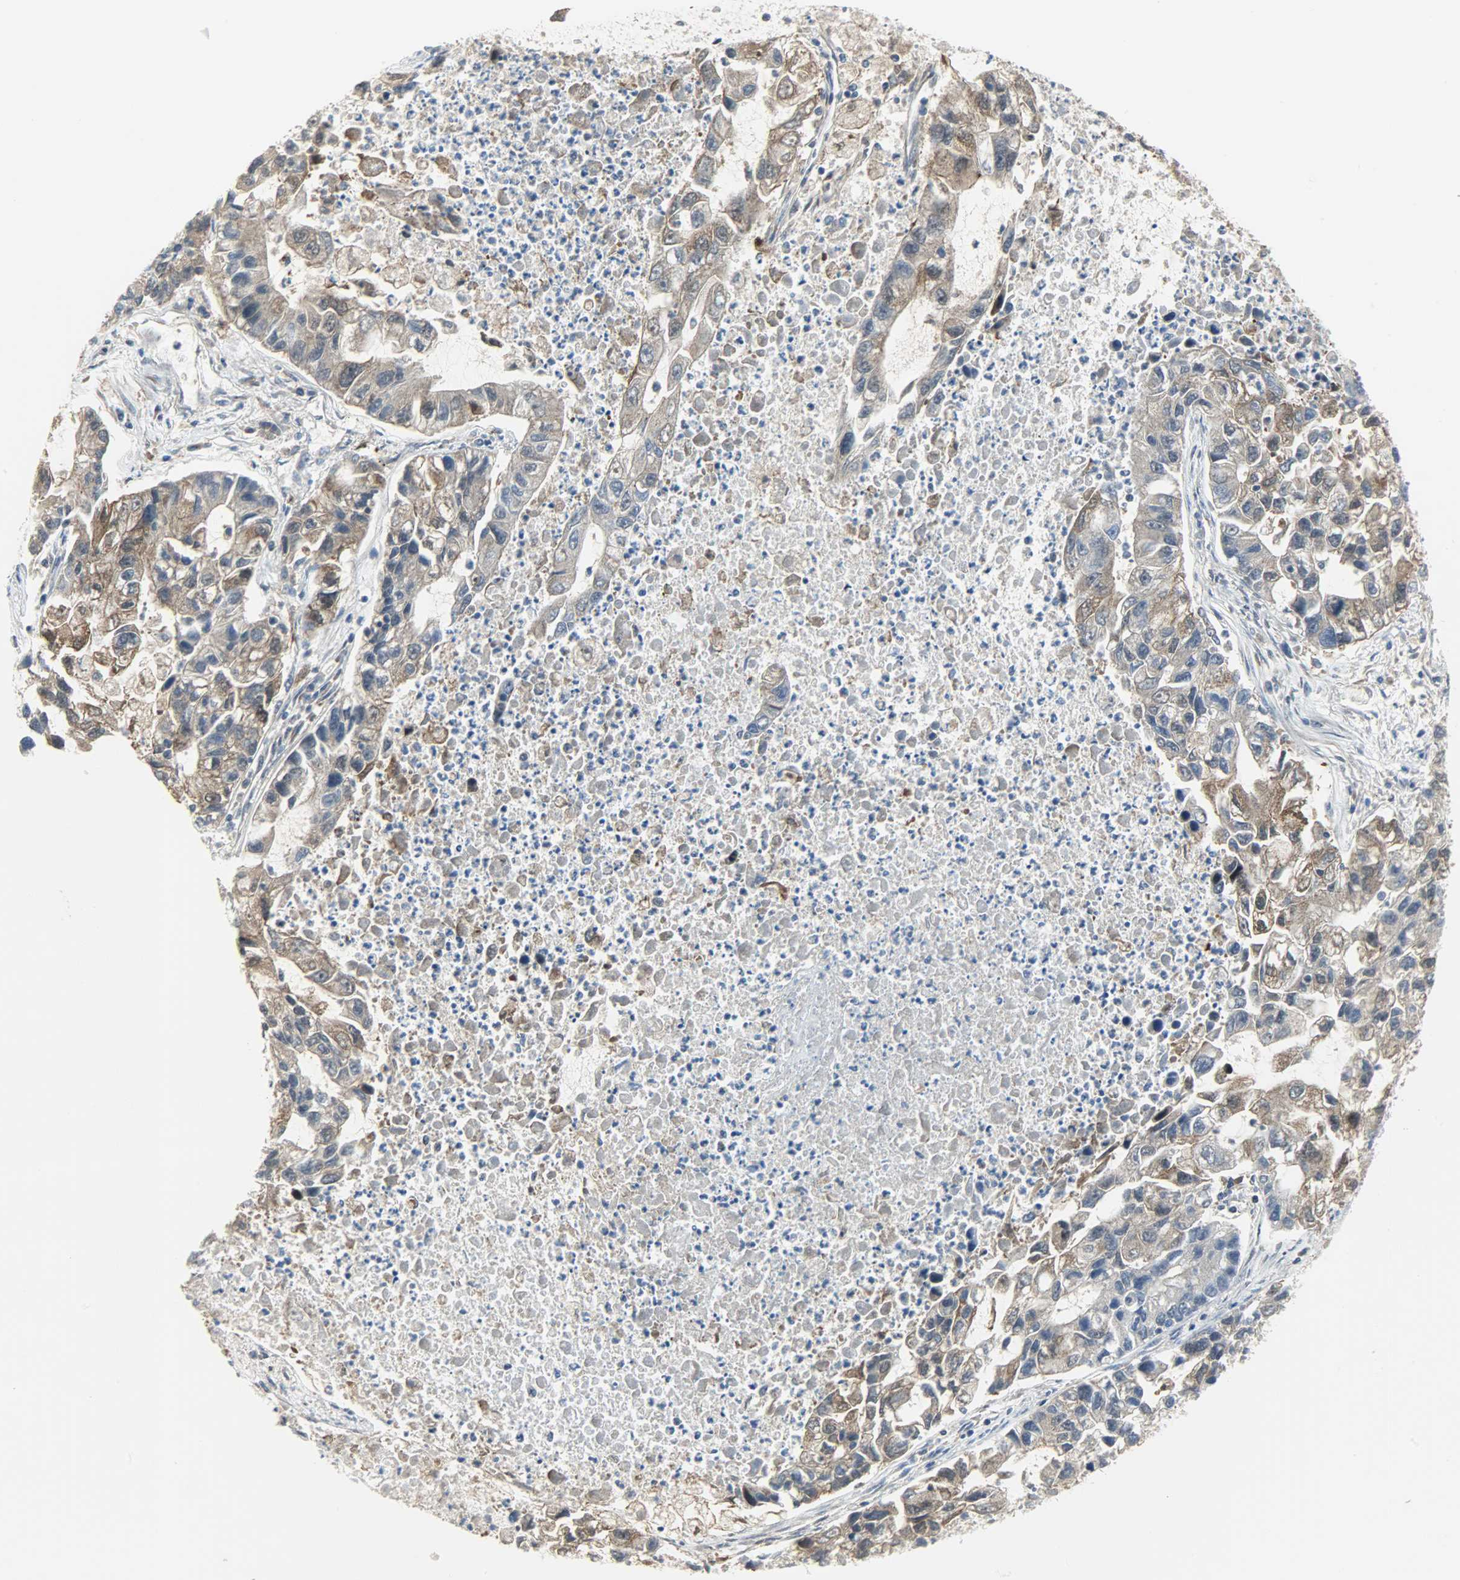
{"staining": {"intensity": "moderate", "quantity": ">75%", "location": "cytoplasmic/membranous"}, "tissue": "lung cancer", "cell_type": "Tumor cells", "image_type": "cancer", "snomed": [{"axis": "morphology", "description": "Adenocarcinoma, NOS"}, {"axis": "topography", "description": "Lung"}], "caption": "Lung adenocarcinoma stained for a protein (brown) shows moderate cytoplasmic/membranous positive staining in about >75% of tumor cells.", "gene": "TRIM21", "patient": {"sex": "female", "age": 51}}